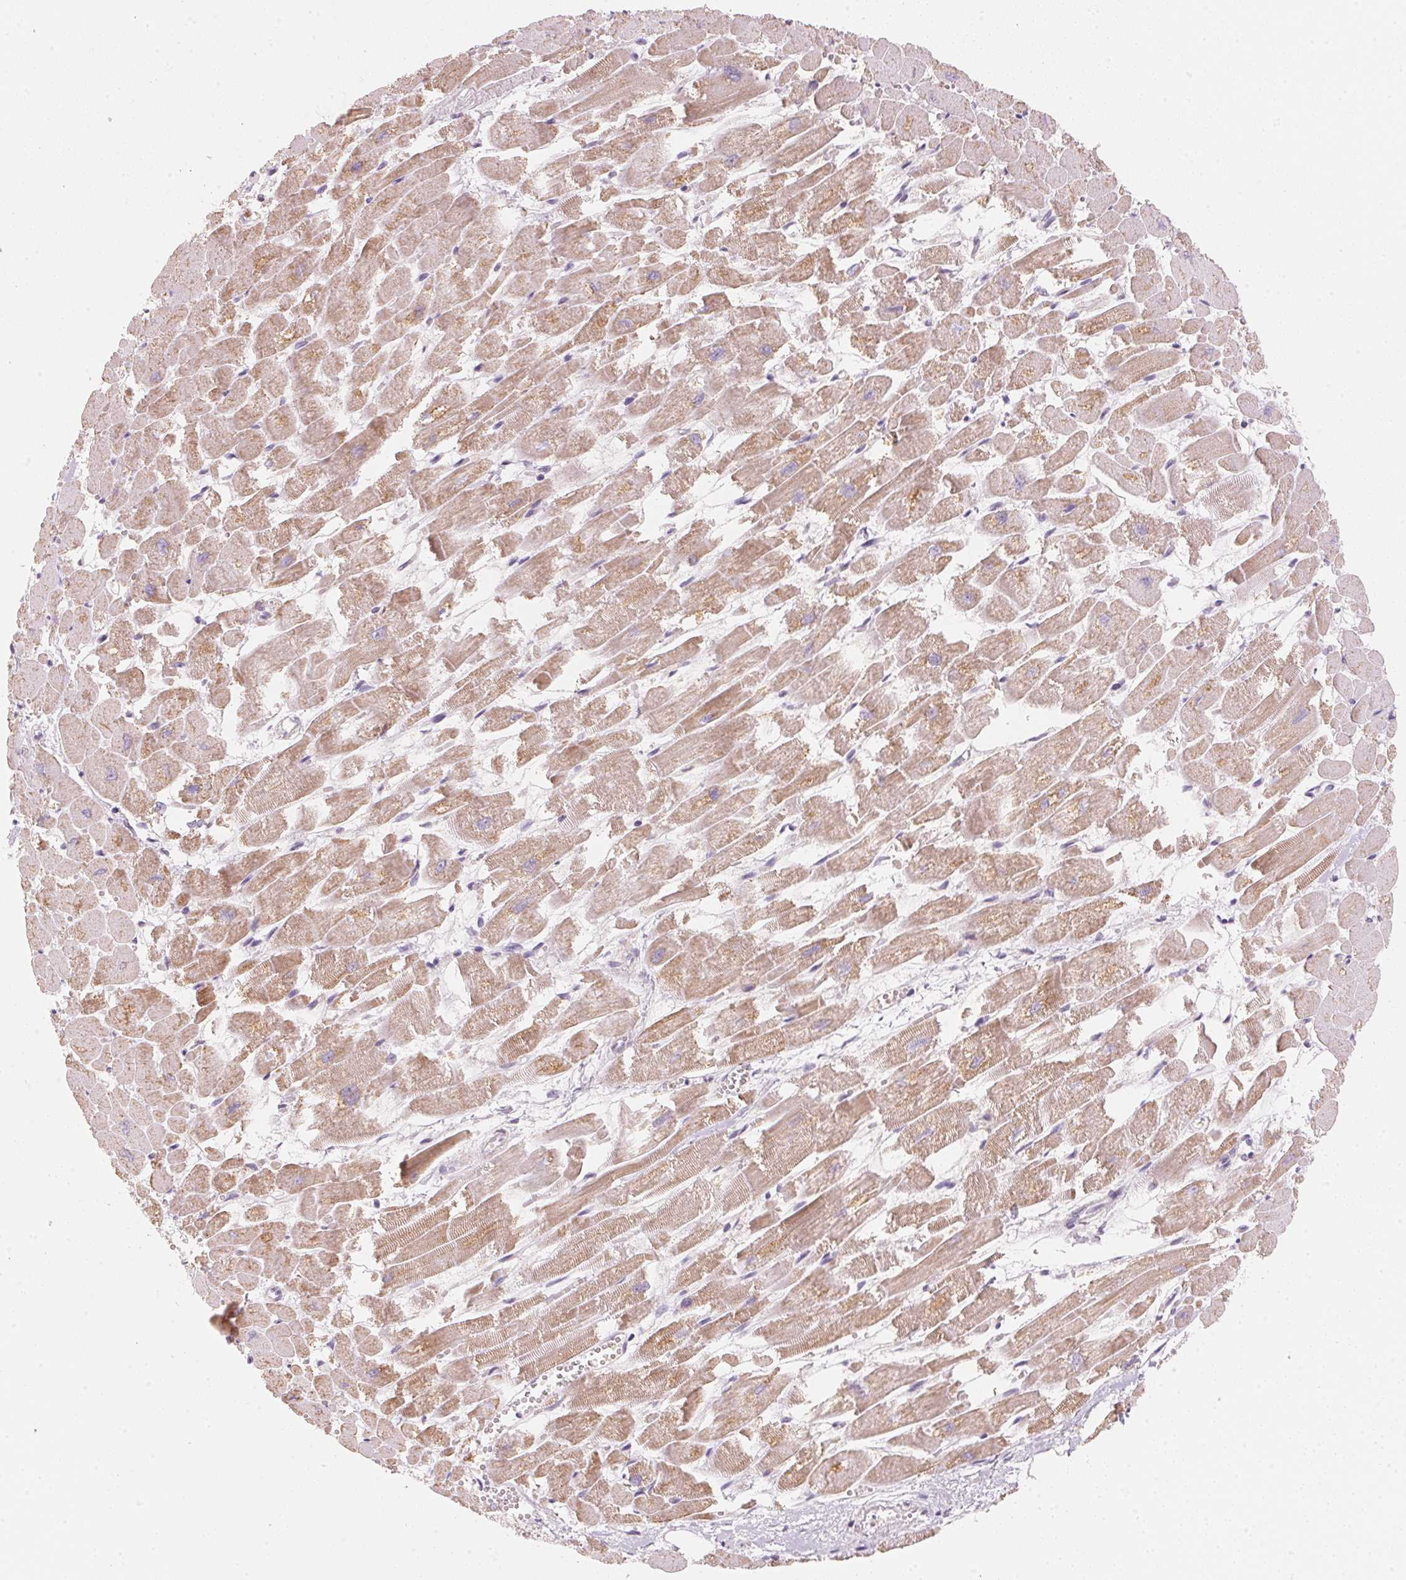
{"staining": {"intensity": "moderate", "quantity": ">75%", "location": "cytoplasmic/membranous"}, "tissue": "heart muscle", "cell_type": "Cardiomyocytes", "image_type": "normal", "snomed": [{"axis": "morphology", "description": "Normal tissue, NOS"}, {"axis": "topography", "description": "Heart"}], "caption": "Protein staining demonstrates moderate cytoplasmic/membranous expression in about >75% of cardiomyocytes in benign heart muscle. (IHC, brightfield microscopy, high magnification).", "gene": "HOXB13", "patient": {"sex": "female", "age": 52}}